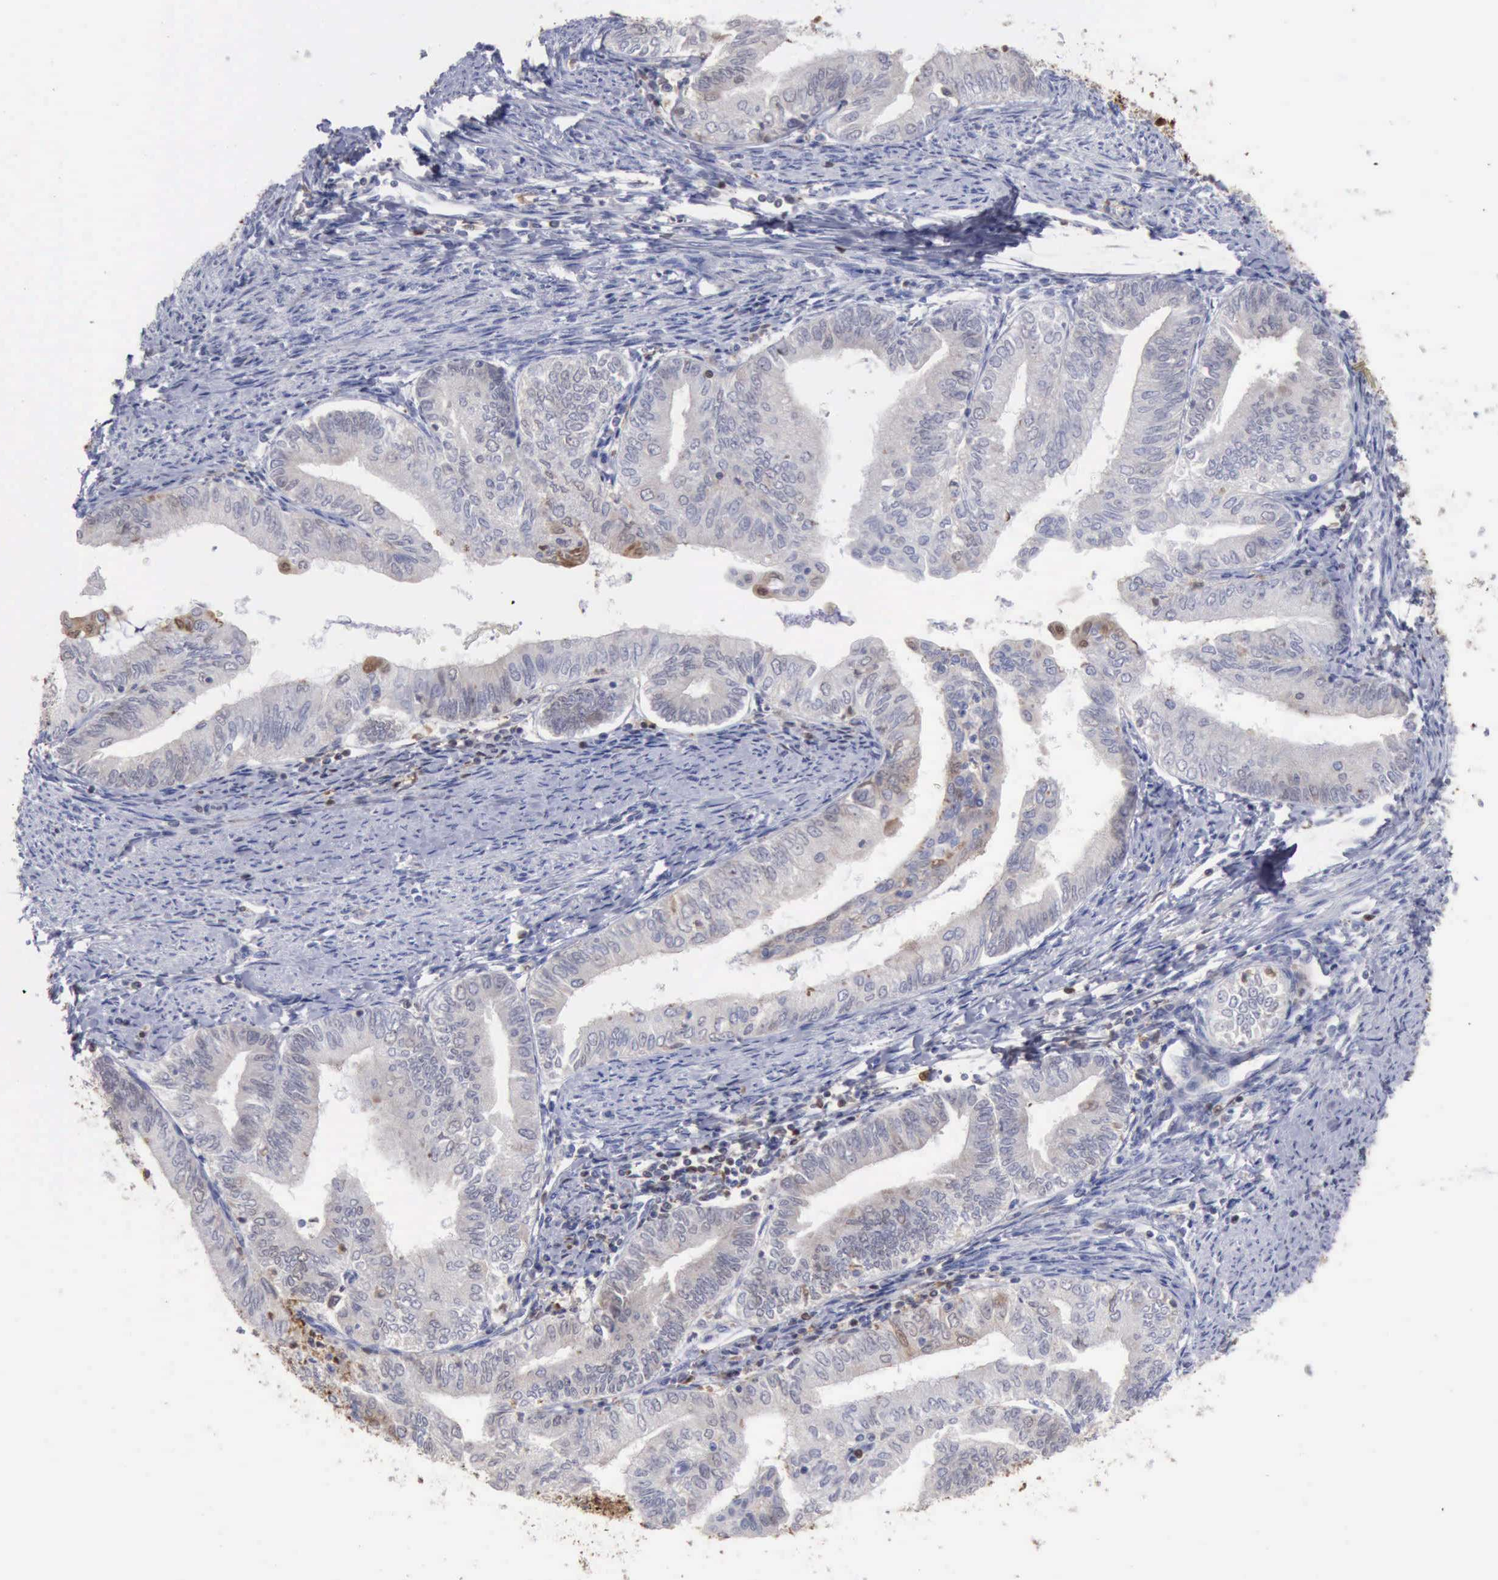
{"staining": {"intensity": "weak", "quantity": "<25%", "location": "cytoplasmic/membranous,nuclear"}, "tissue": "endometrial cancer", "cell_type": "Tumor cells", "image_type": "cancer", "snomed": [{"axis": "morphology", "description": "Adenocarcinoma, NOS"}, {"axis": "topography", "description": "Endometrium"}], "caption": "There is no significant staining in tumor cells of endometrial cancer.", "gene": "STAT1", "patient": {"sex": "female", "age": 66}}